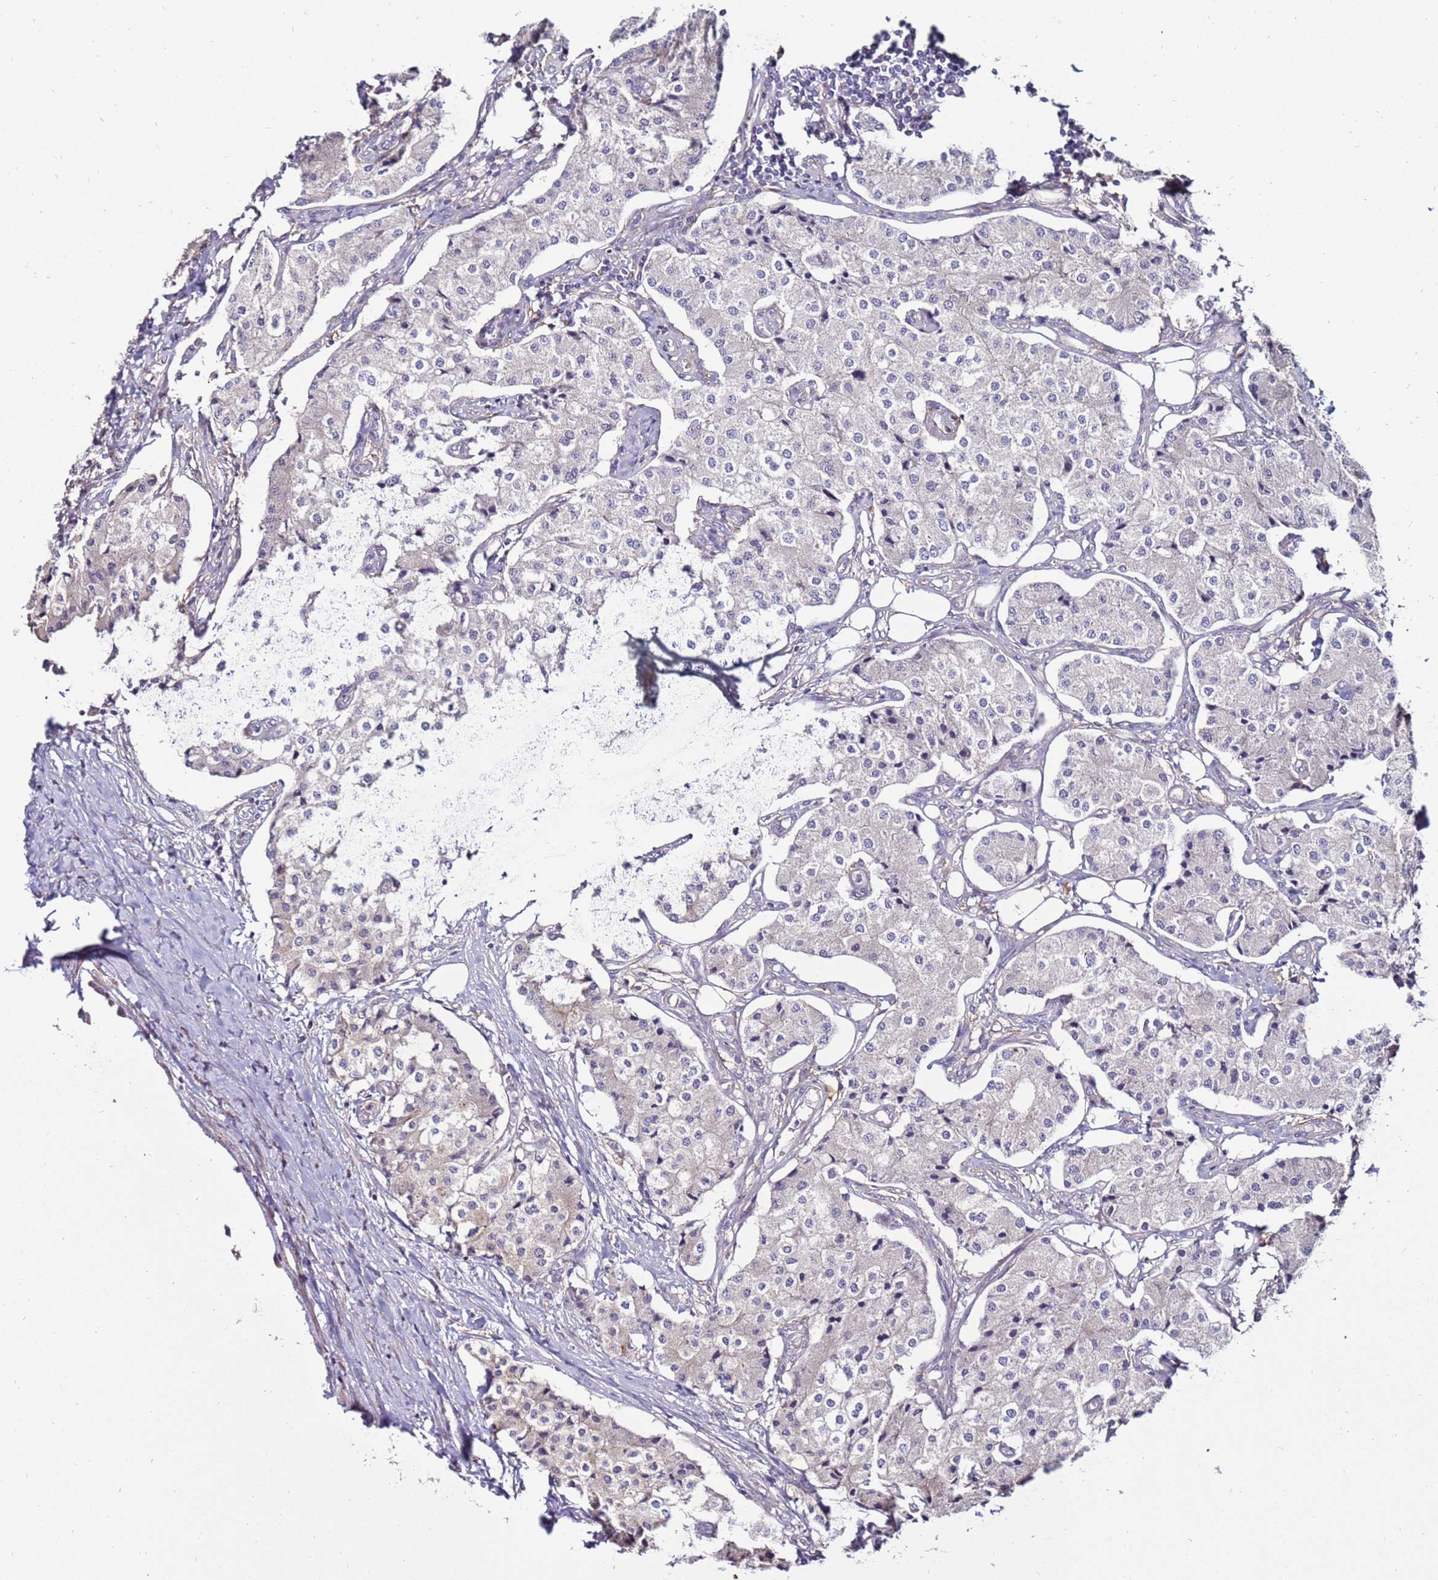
{"staining": {"intensity": "negative", "quantity": "none", "location": "none"}, "tissue": "carcinoid", "cell_type": "Tumor cells", "image_type": "cancer", "snomed": [{"axis": "morphology", "description": "Carcinoid, malignant, NOS"}, {"axis": "topography", "description": "Colon"}], "caption": "An immunohistochemistry photomicrograph of carcinoid is shown. There is no staining in tumor cells of carcinoid.", "gene": "GPN3", "patient": {"sex": "female", "age": 52}}